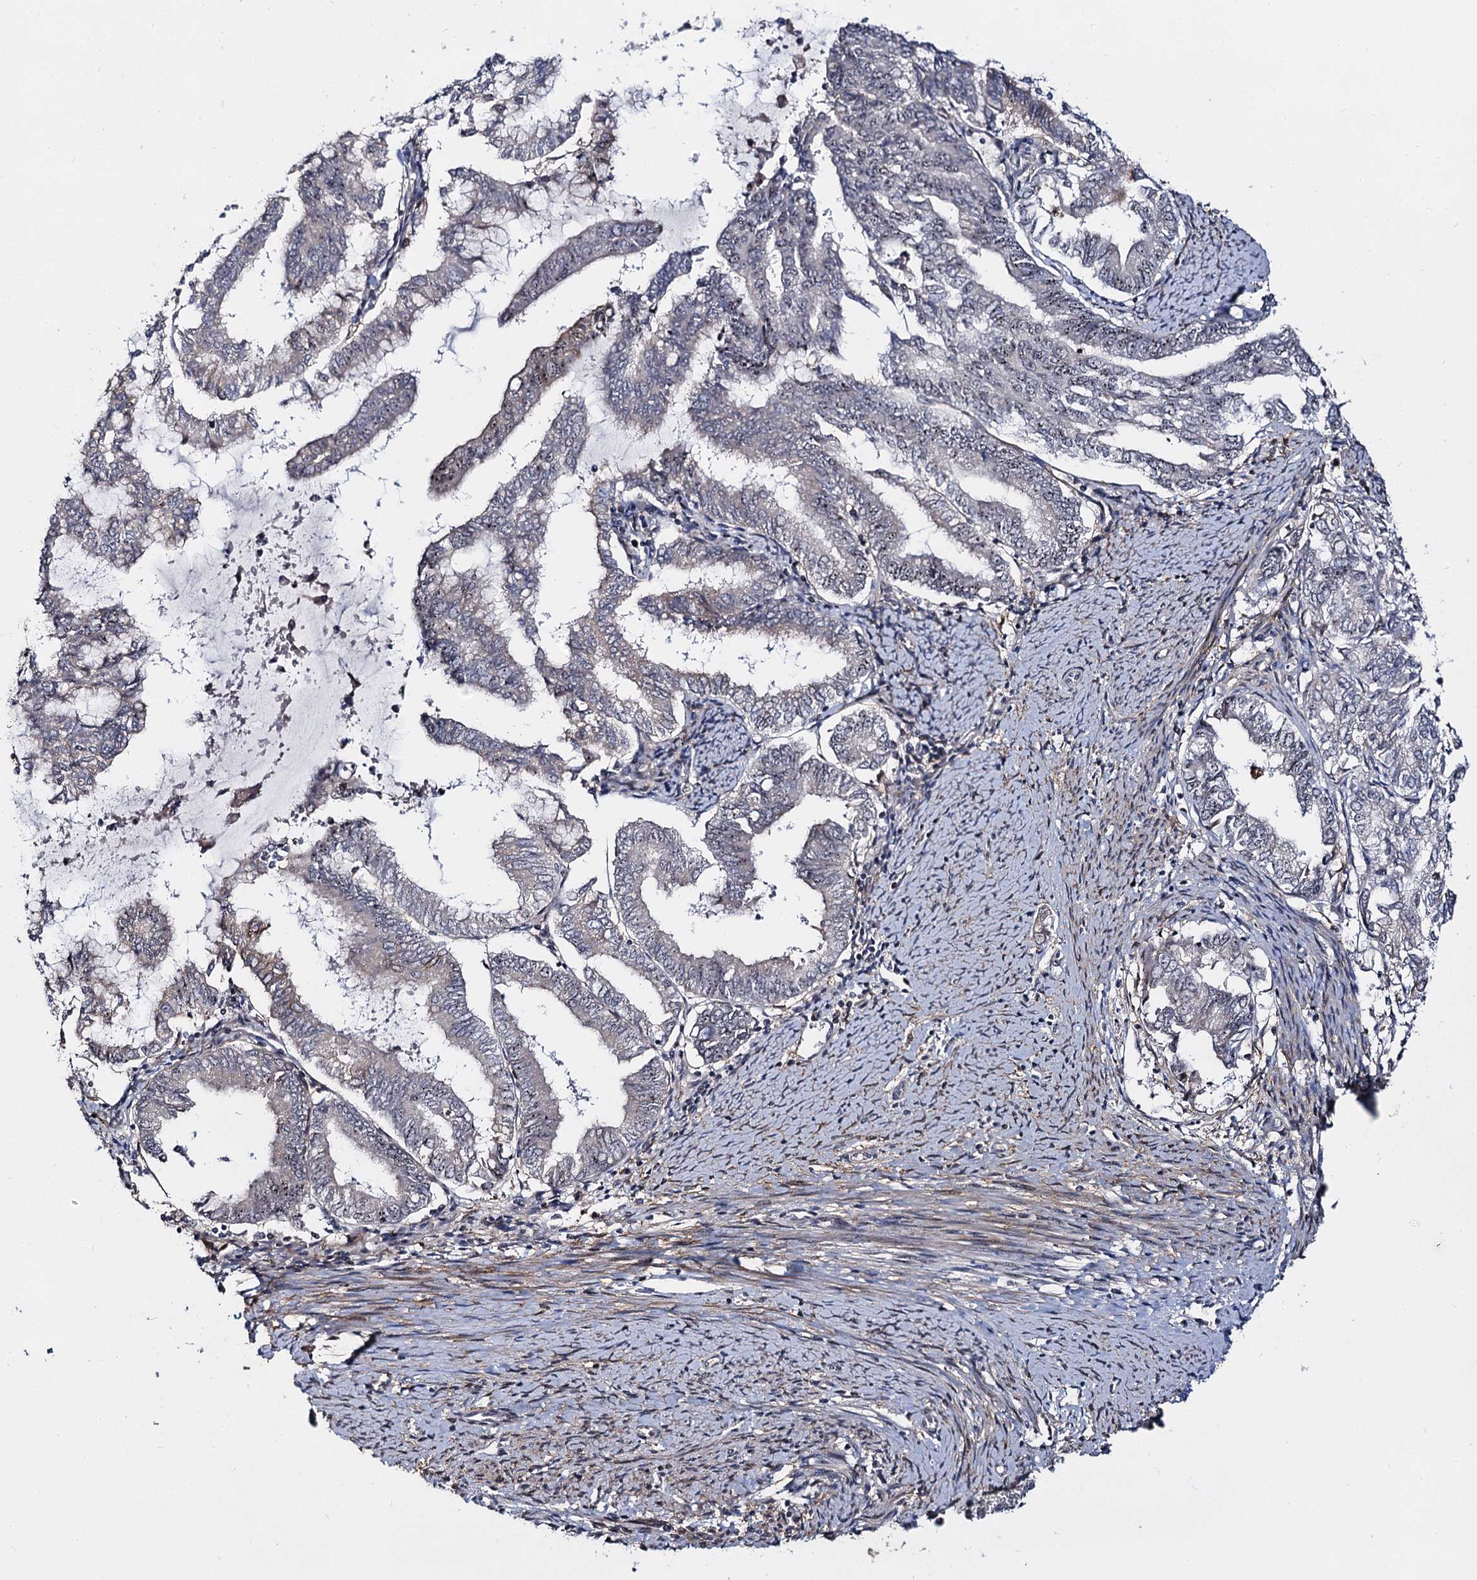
{"staining": {"intensity": "negative", "quantity": "none", "location": "none"}, "tissue": "endometrial cancer", "cell_type": "Tumor cells", "image_type": "cancer", "snomed": [{"axis": "morphology", "description": "Adenocarcinoma, NOS"}, {"axis": "topography", "description": "Endometrium"}], "caption": "IHC of endometrial cancer displays no staining in tumor cells. The staining was performed using DAB to visualize the protein expression in brown, while the nuclei were stained in blue with hematoxylin (Magnification: 20x).", "gene": "SUPT20H", "patient": {"sex": "female", "age": 79}}